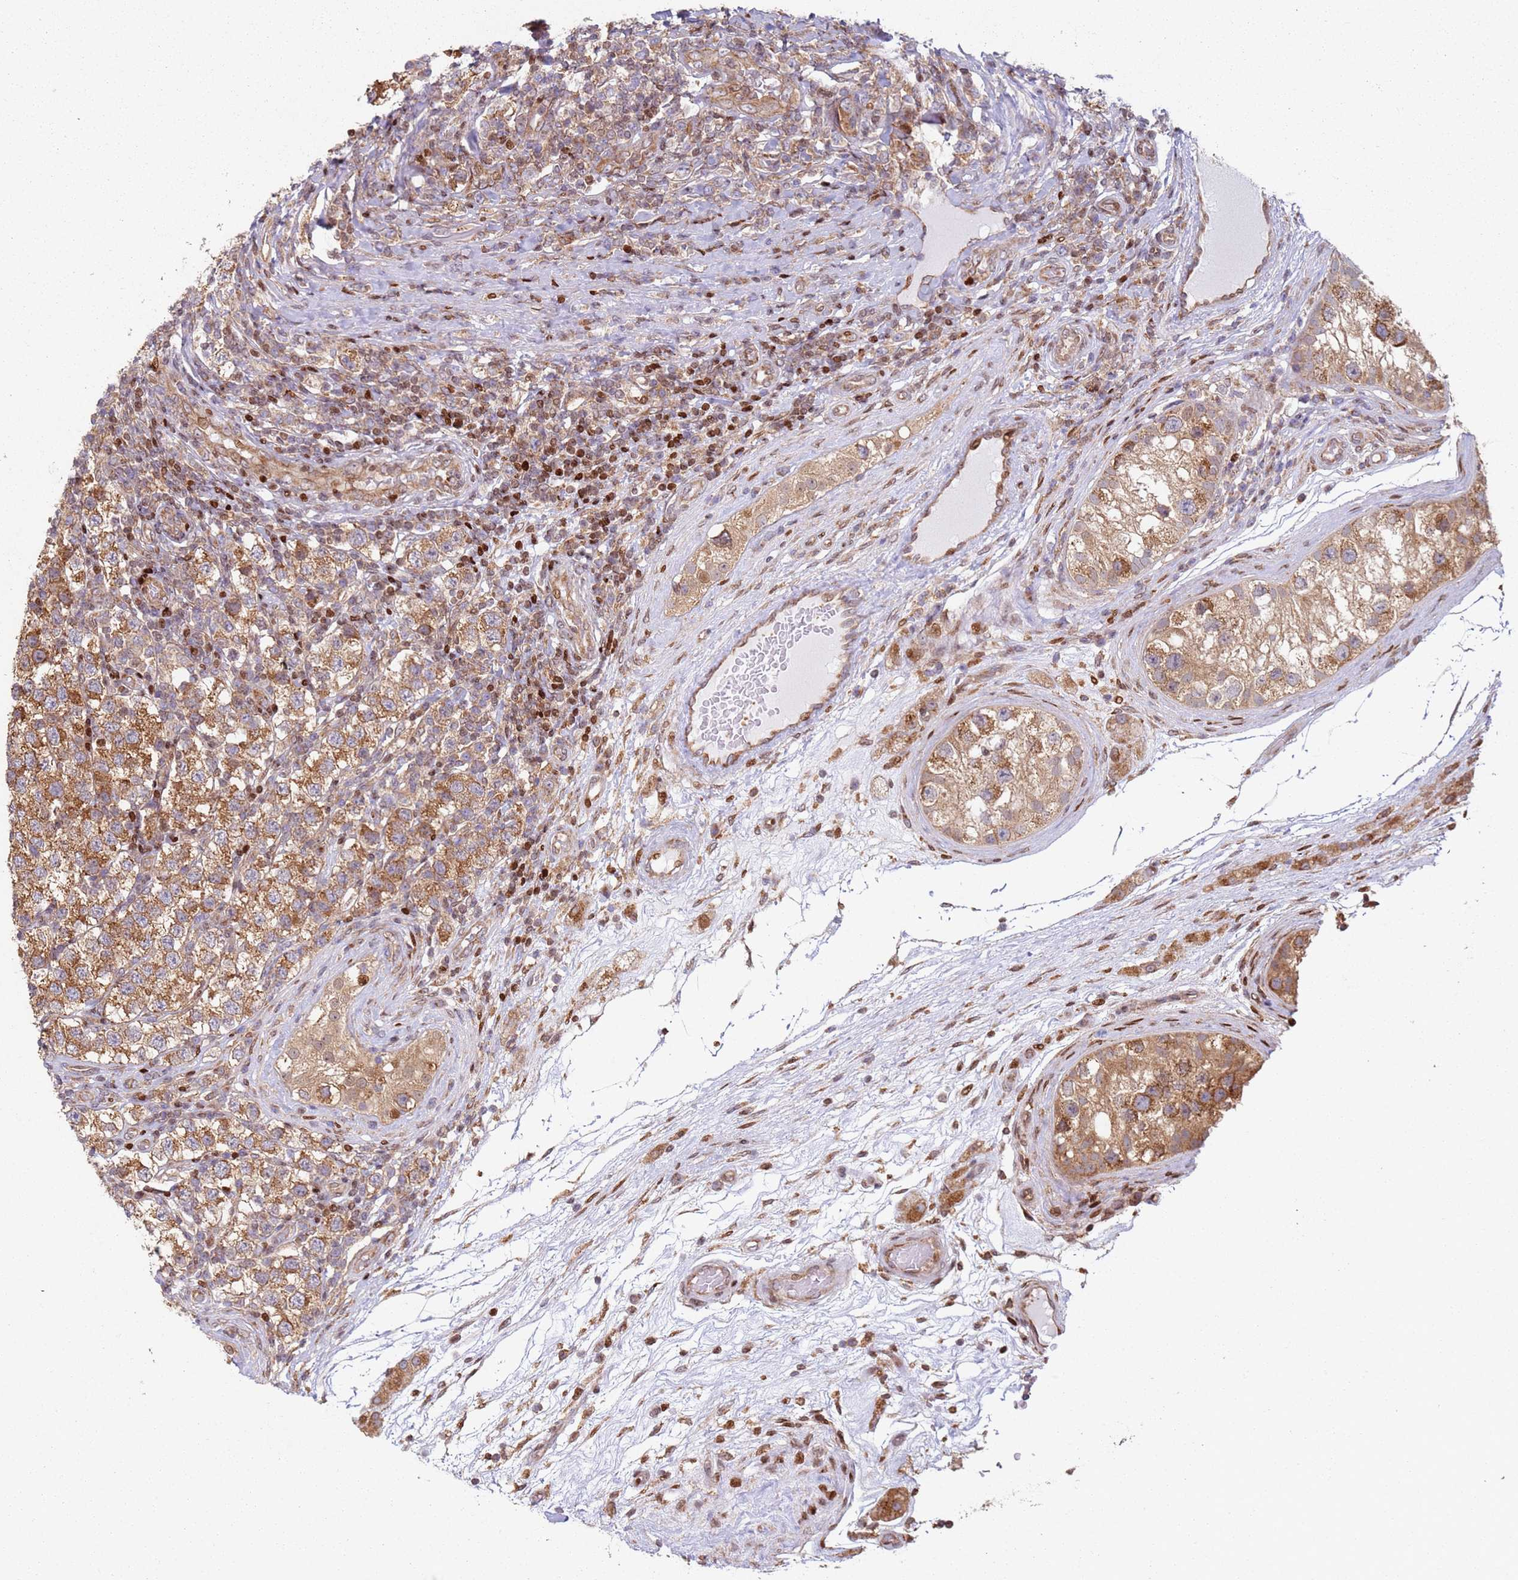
{"staining": {"intensity": "strong", "quantity": ">75%", "location": "cytoplasmic/membranous"}, "tissue": "testis cancer", "cell_type": "Tumor cells", "image_type": "cancer", "snomed": [{"axis": "morphology", "description": "Seminoma, NOS"}, {"axis": "topography", "description": "Testis"}], "caption": "Immunohistochemistry (IHC) (DAB (3,3'-diaminobenzidine)) staining of human testis cancer (seminoma) reveals strong cytoplasmic/membranous protein staining in about >75% of tumor cells.", "gene": "HNRNPLL", "patient": {"sex": "male", "age": 34}}